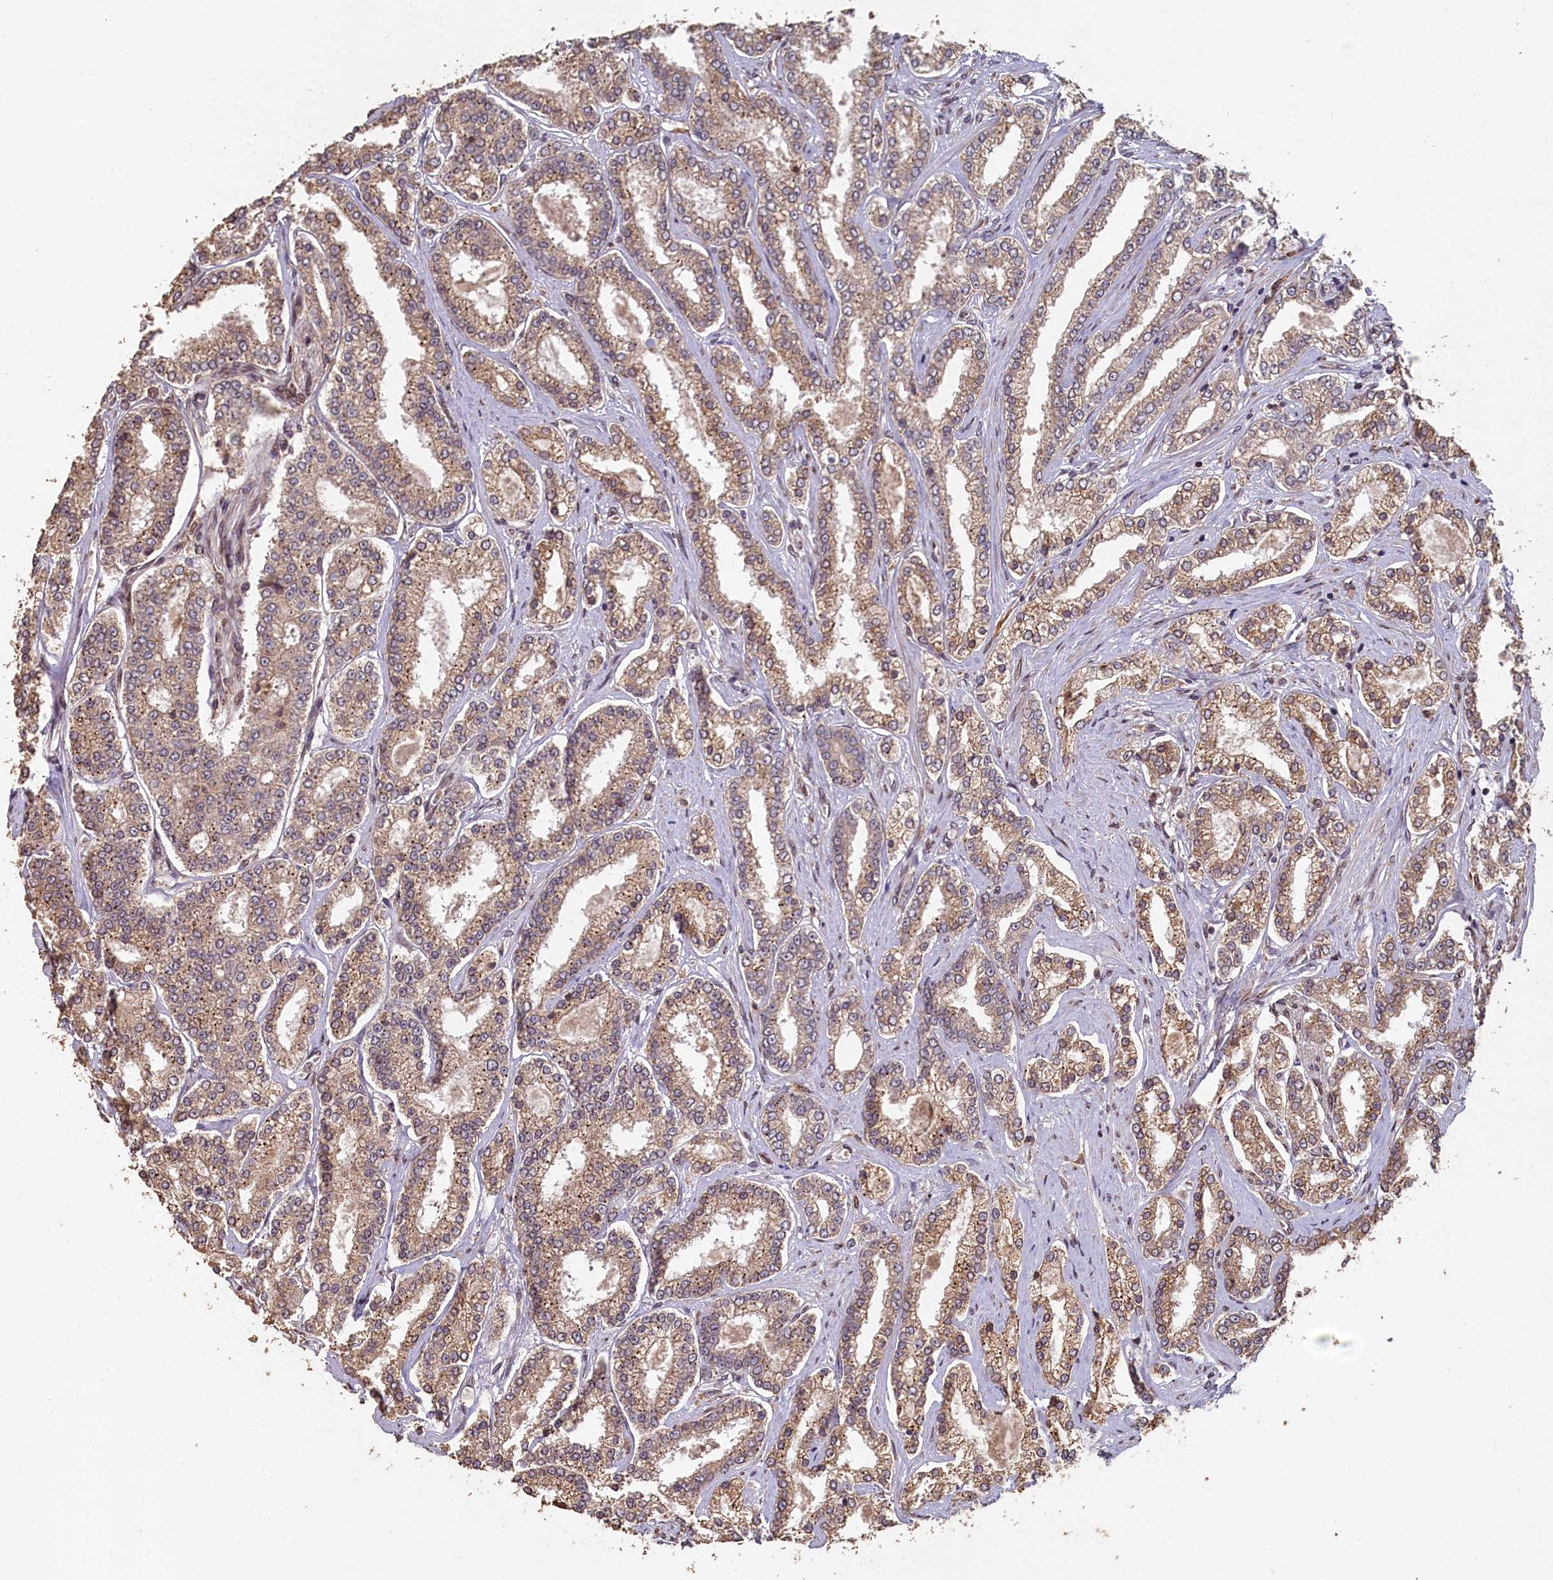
{"staining": {"intensity": "moderate", "quantity": ">75%", "location": "cytoplasmic/membranous"}, "tissue": "prostate cancer", "cell_type": "Tumor cells", "image_type": "cancer", "snomed": [{"axis": "morphology", "description": "Normal tissue, NOS"}, {"axis": "morphology", "description": "Adenocarcinoma, High grade"}, {"axis": "topography", "description": "Prostate"}], "caption": "Prostate high-grade adenocarcinoma stained for a protein (brown) reveals moderate cytoplasmic/membranous positive expression in approximately >75% of tumor cells.", "gene": "SLC38A7", "patient": {"sex": "male", "age": 83}}